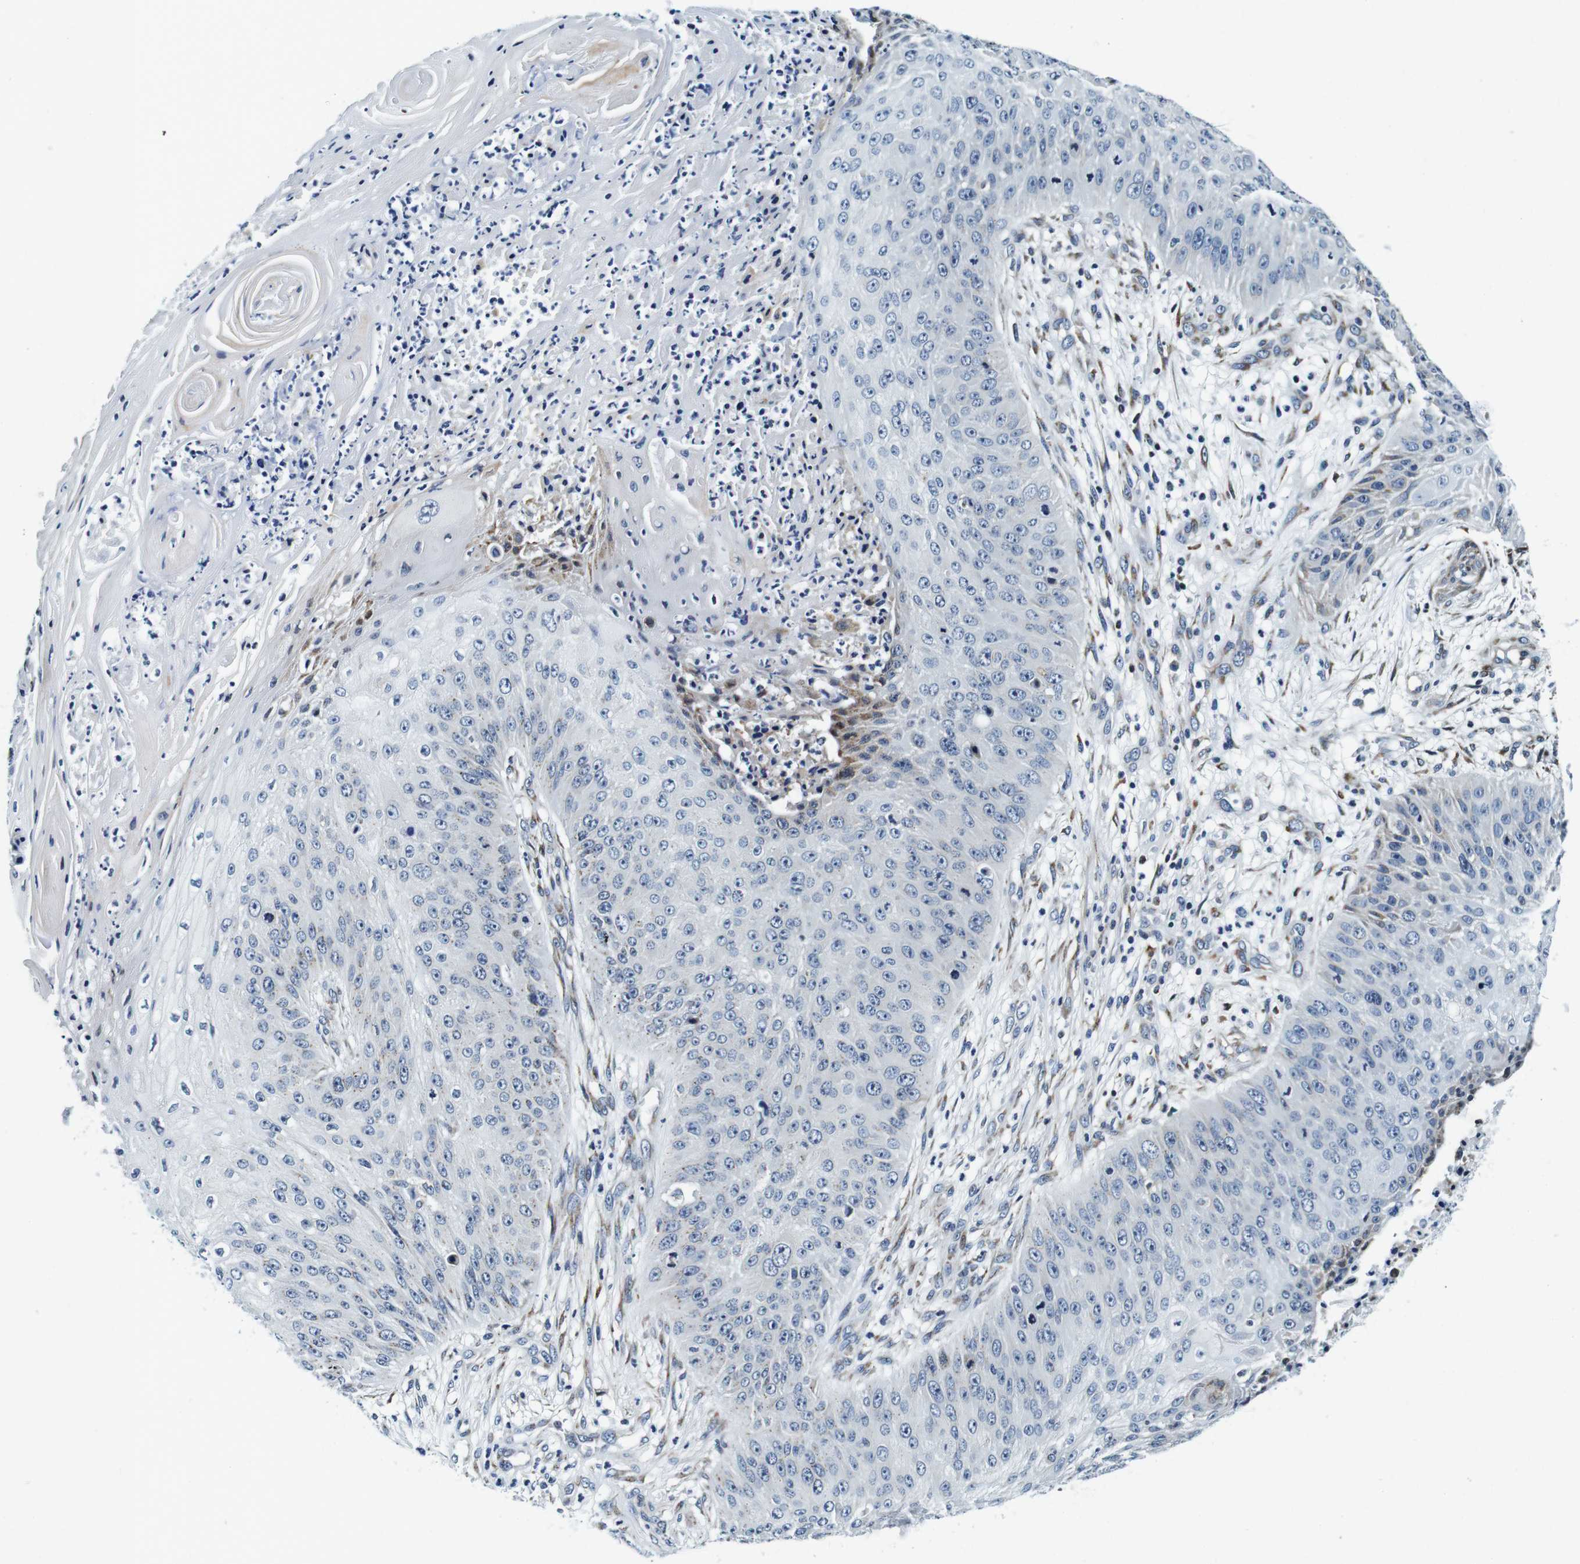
{"staining": {"intensity": "negative", "quantity": "none", "location": "none"}, "tissue": "skin cancer", "cell_type": "Tumor cells", "image_type": "cancer", "snomed": [{"axis": "morphology", "description": "Squamous cell carcinoma, NOS"}, {"axis": "topography", "description": "Skin"}], "caption": "This is a photomicrograph of immunohistochemistry staining of squamous cell carcinoma (skin), which shows no staining in tumor cells.", "gene": "FAR2", "patient": {"sex": "female", "age": 80}}